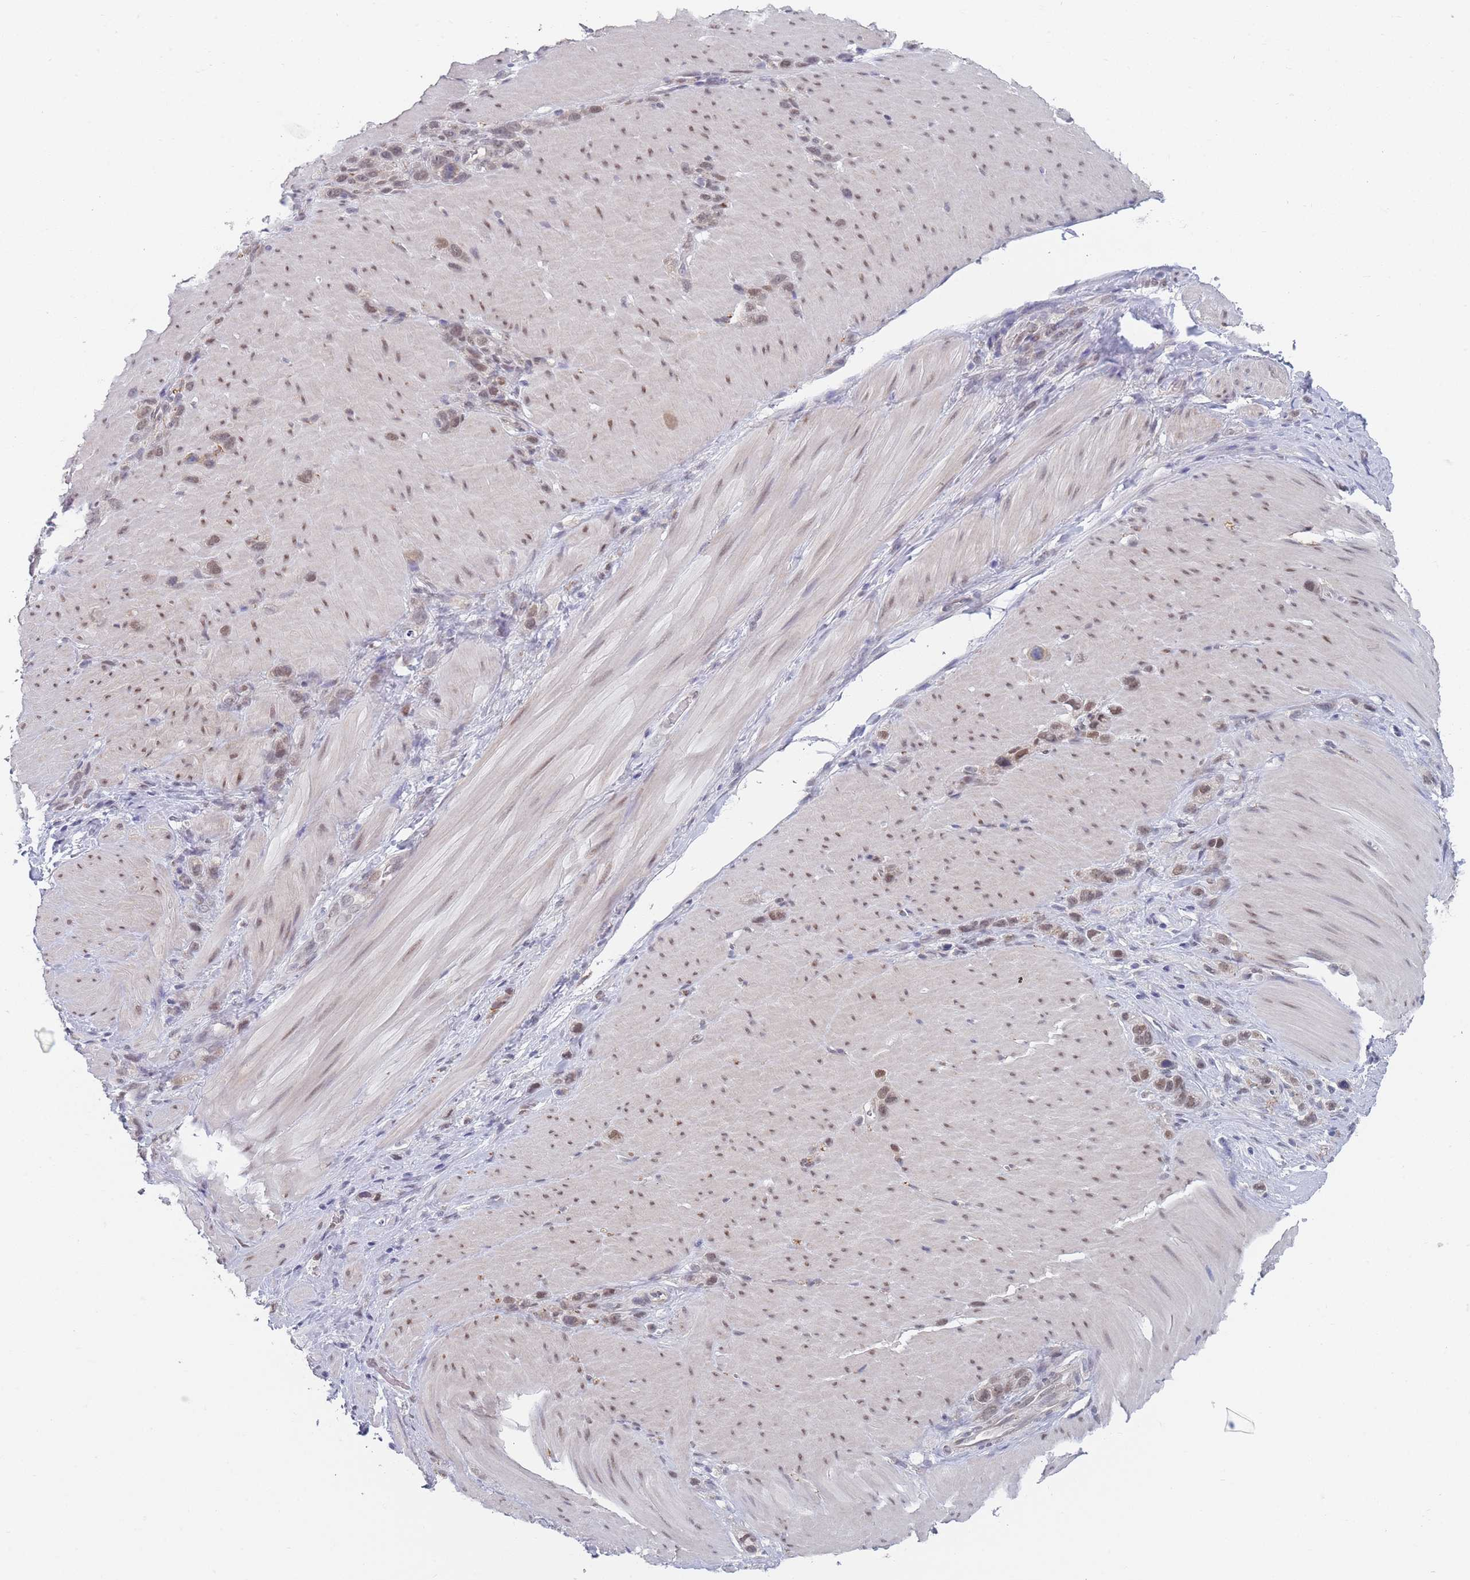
{"staining": {"intensity": "weak", "quantity": "25%-75%", "location": "nuclear"}, "tissue": "stomach cancer", "cell_type": "Tumor cells", "image_type": "cancer", "snomed": [{"axis": "morphology", "description": "Adenocarcinoma, NOS"}, {"axis": "topography", "description": "Stomach"}], "caption": "High-power microscopy captured an immunohistochemistry micrograph of adenocarcinoma (stomach), revealing weak nuclear staining in approximately 25%-75% of tumor cells.", "gene": "ANKRD10", "patient": {"sex": "female", "age": 65}}